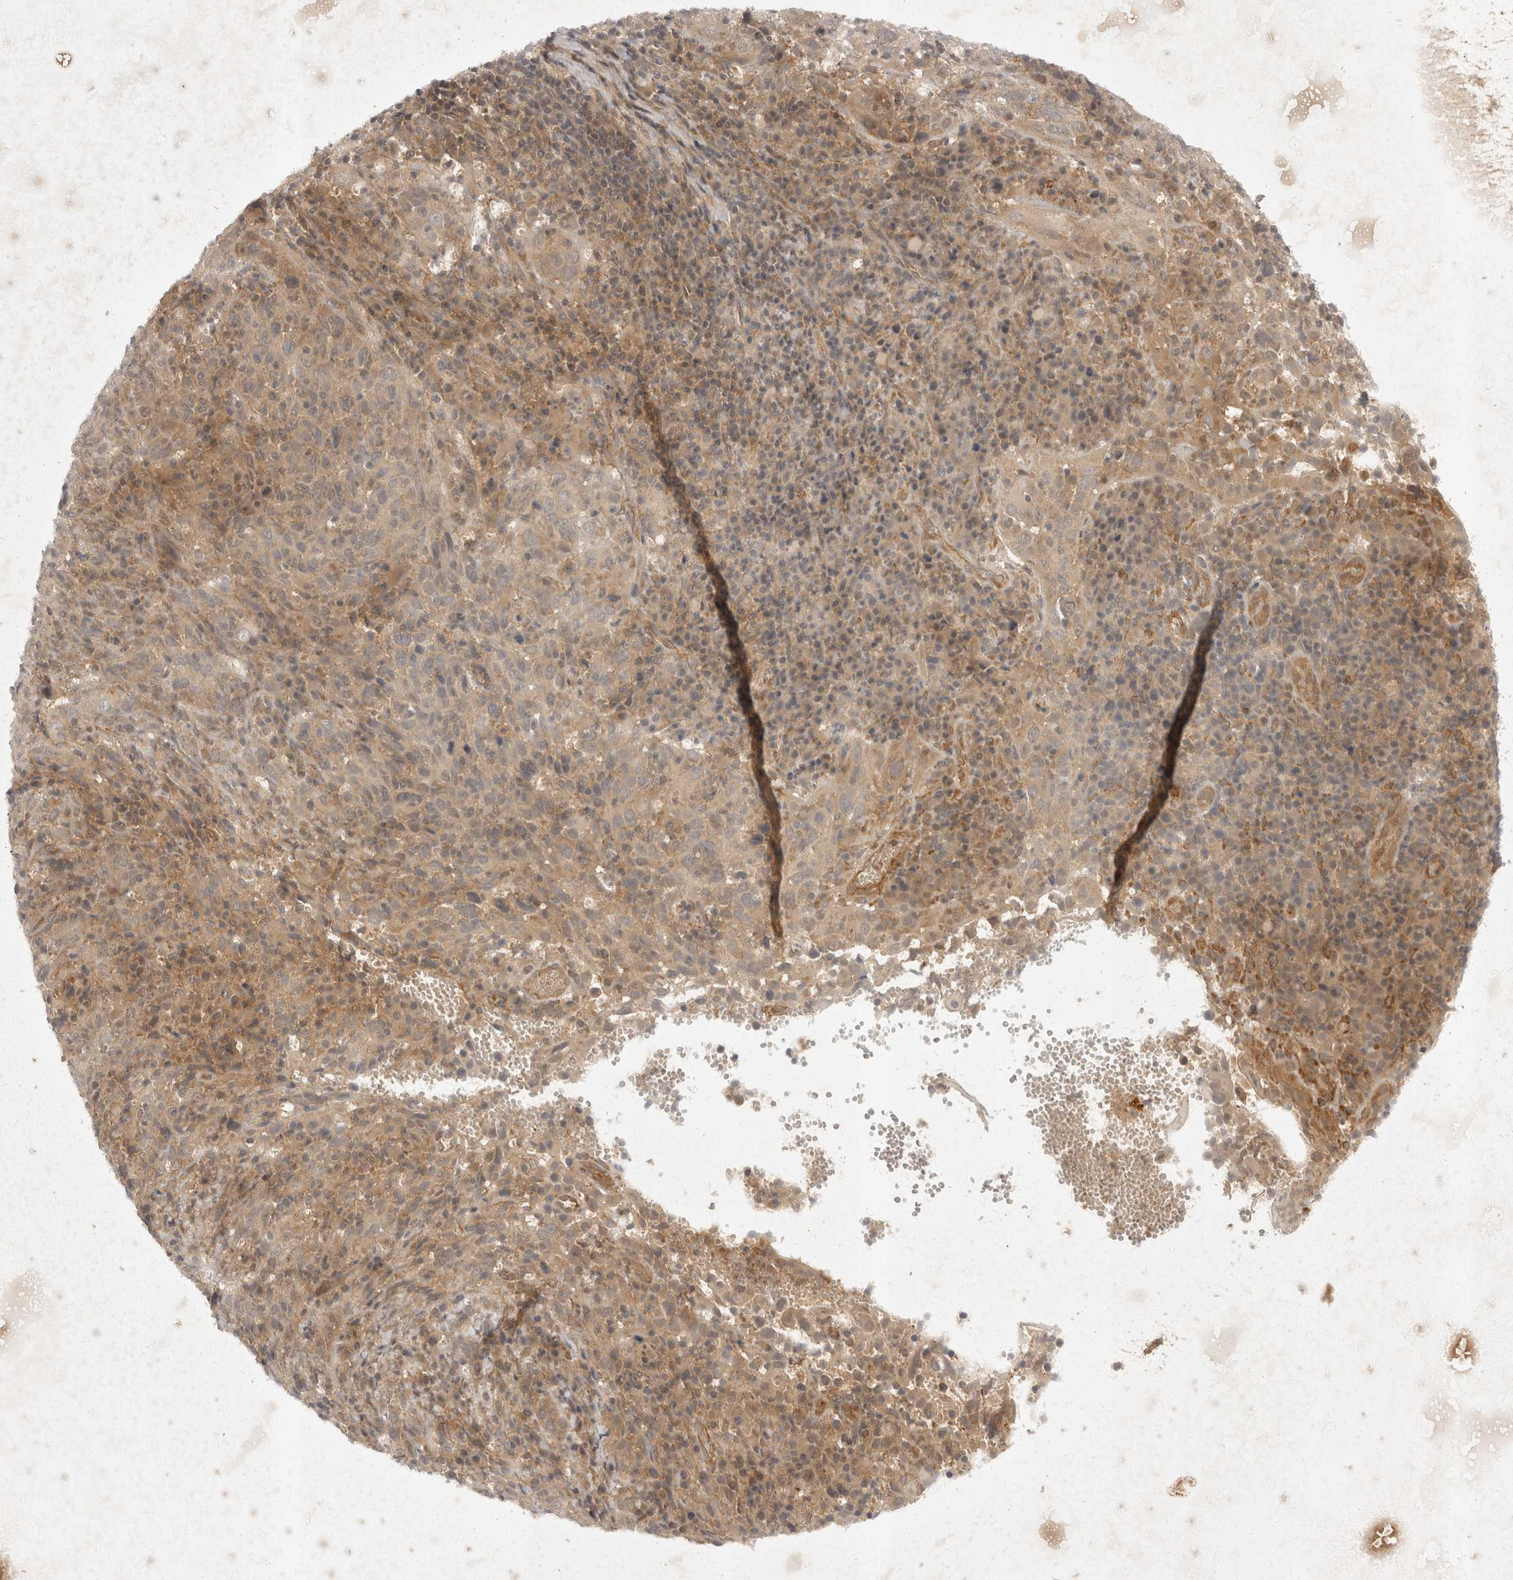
{"staining": {"intensity": "weak", "quantity": ">75%", "location": "cytoplasmic/membranous"}, "tissue": "cervical cancer", "cell_type": "Tumor cells", "image_type": "cancer", "snomed": [{"axis": "morphology", "description": "Squamous cell carcinoma, NOS"}, {"axis": "topography", "description": "Cervix"}], "caption": "Cervical squamous cell carcinoma stained with a protein marker shows weak staining in tumor cells.", "gene": "EIF4G3", "patient": {"sex": "female", "age": 46}}